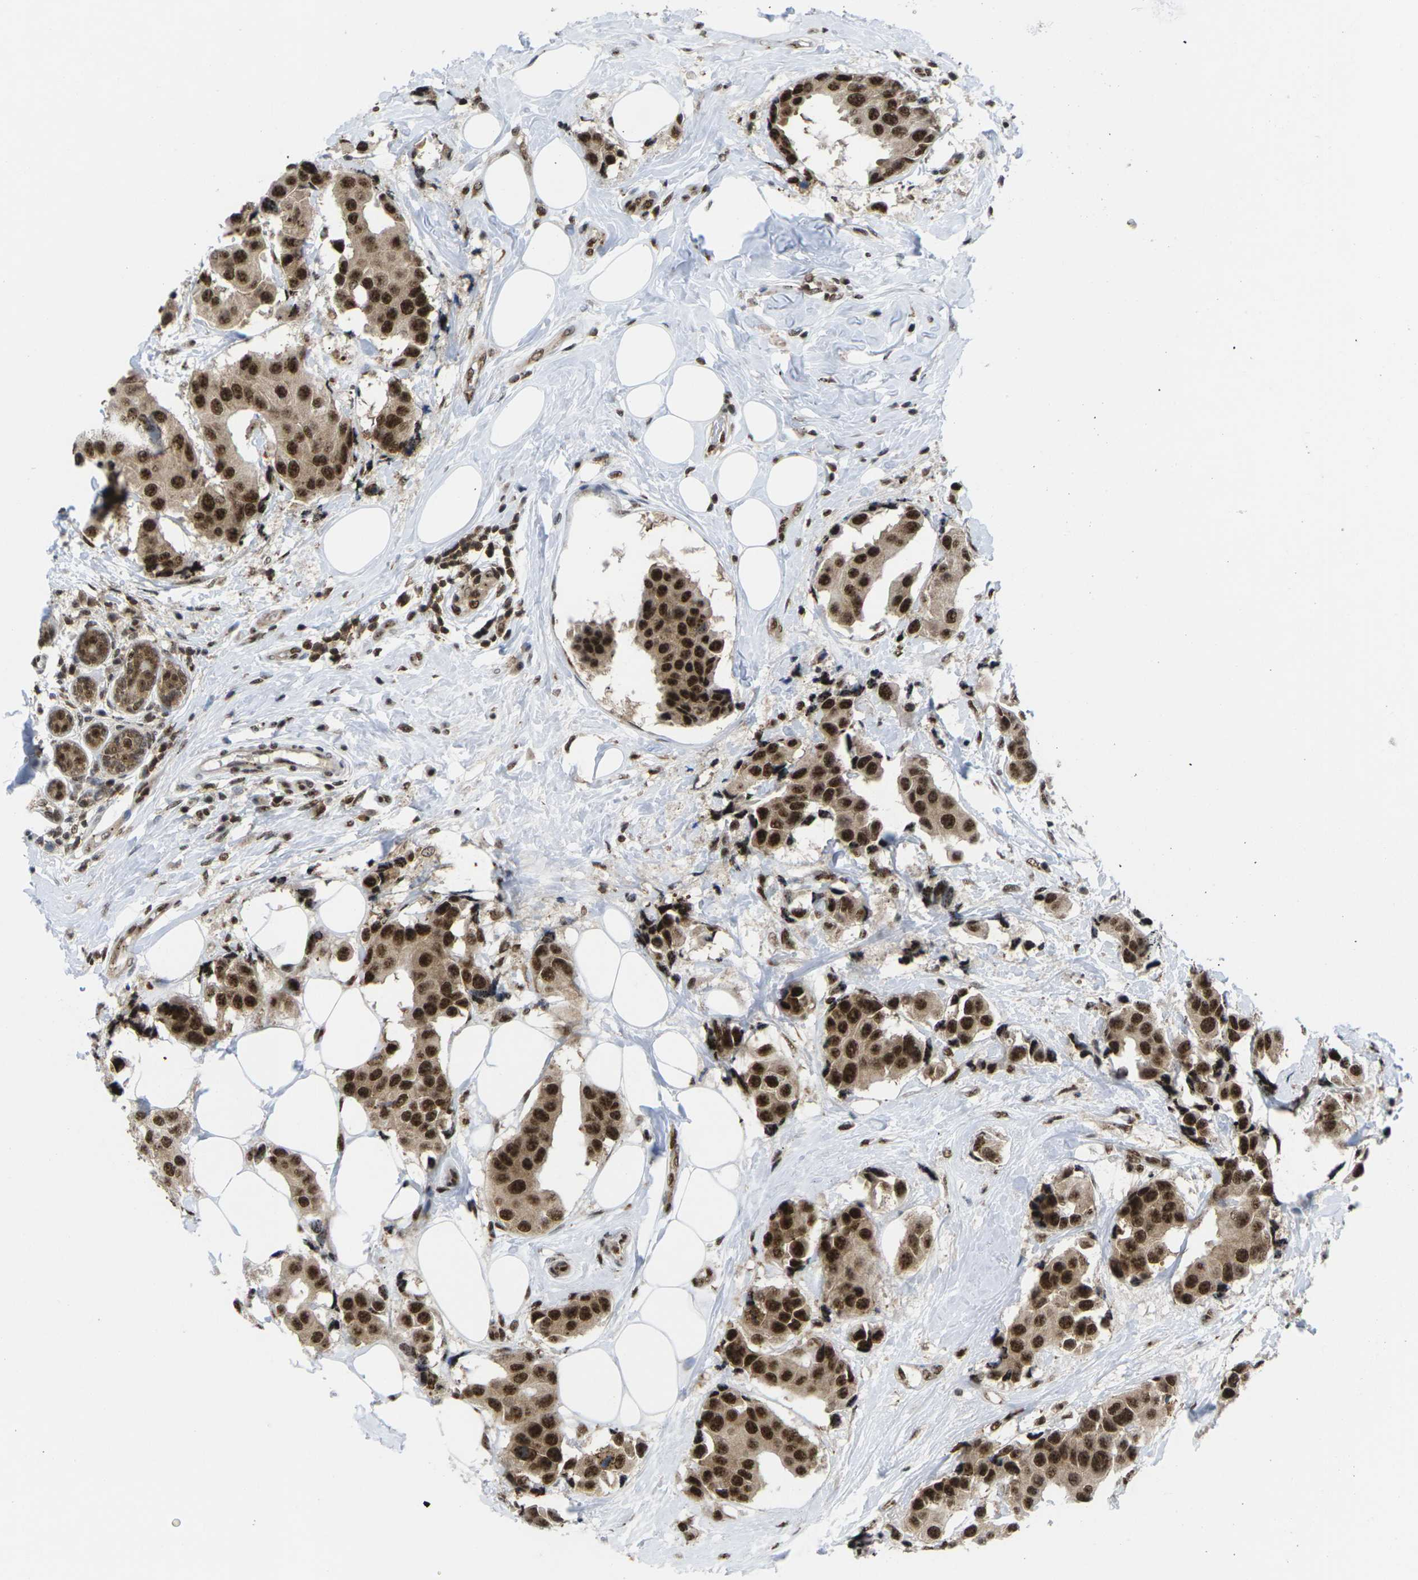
{"staining": {"intensity": "strong", "quantity": ">75%", "location": "cytoplasmic/membranous,nuclear"}, "tissue": "breast cancer", "cell_type": "Tumor cells", "image_type": "cancer", "snomed": [{"axis": "morphology", "description": "Normal tissue, NOS"}, {"axis": "morphology", "description": "Duct carcinoma"}, {"axis": "topography", "description": "Breast"}], "caption": "Tumor cells reveal high levels of strong cytoplasmic/membranous and nuclear positivity in about >75% of cells in breast infiltrating ductal carcinoma. The protein is stained brown, and the nuclei are stained in blue (DAB (3,3'-diaminobenzidine) IHC with brightfield microscopy, high magnification).", "gene": "MAGOH", "patient": {"sex": "female", "age": 39}}